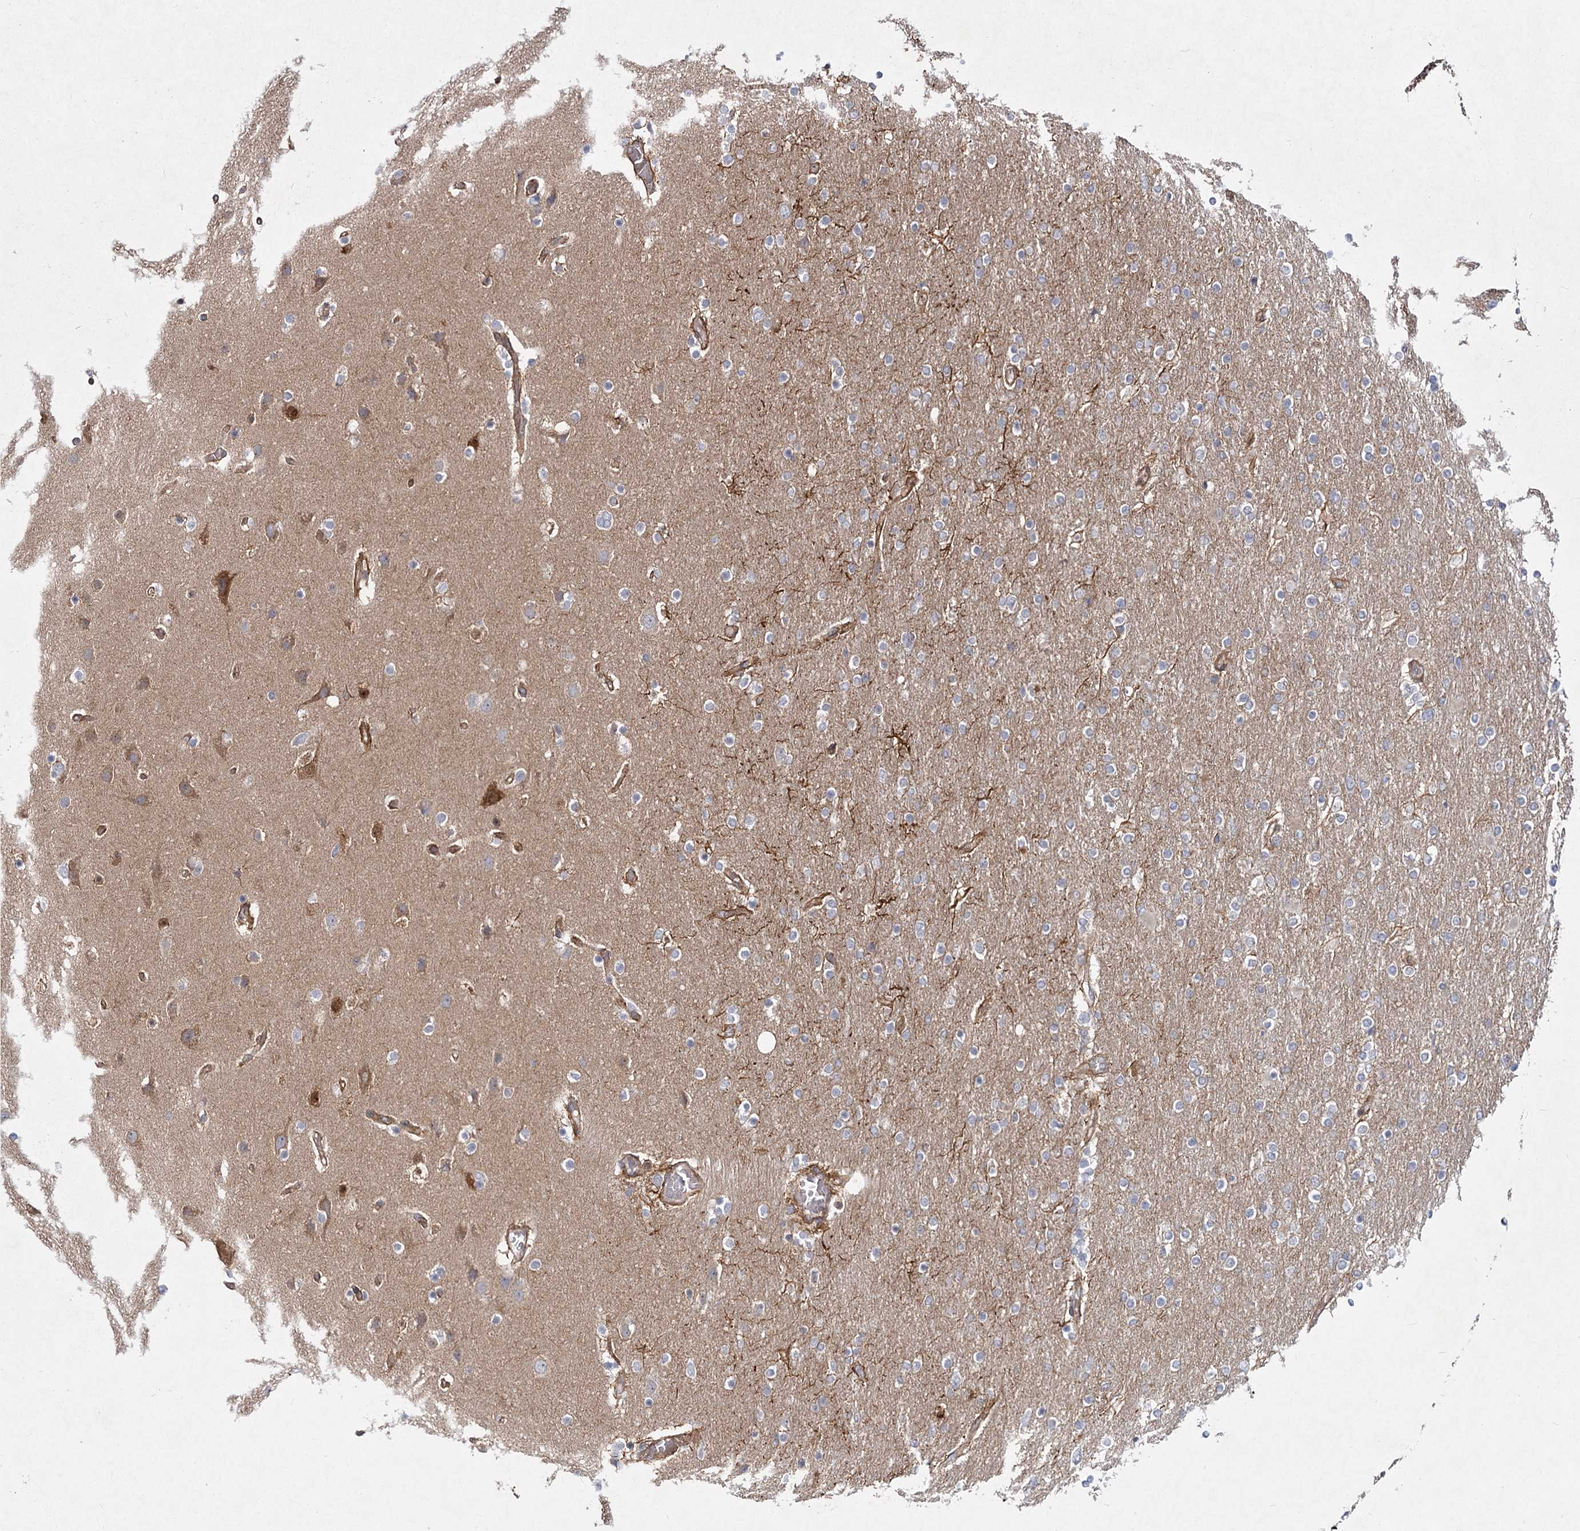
{"staining": {"intensity": "negative", "quantity": "none", "location": "none"}, "tissue": "glioma", "cell_type": "Tumor cells", "image_type": "cancer", "snomed": [{"axis": "morphology", "description": "Glioma, malignant, High grade"}, {"axis": "topography", "description": "Cerebral cortex"}], "caption": "A high-resolution photomicrograph shows IHC staining of high-grade glioma (malignant), which shows no significant positivity in tumor cells. (Brightfield microscopy of DAB (3,3'-diaminobenzidine) IHC at high magnification).", "gene": "IQSEC1", "patient": {"sex": "female", "age": 36}}